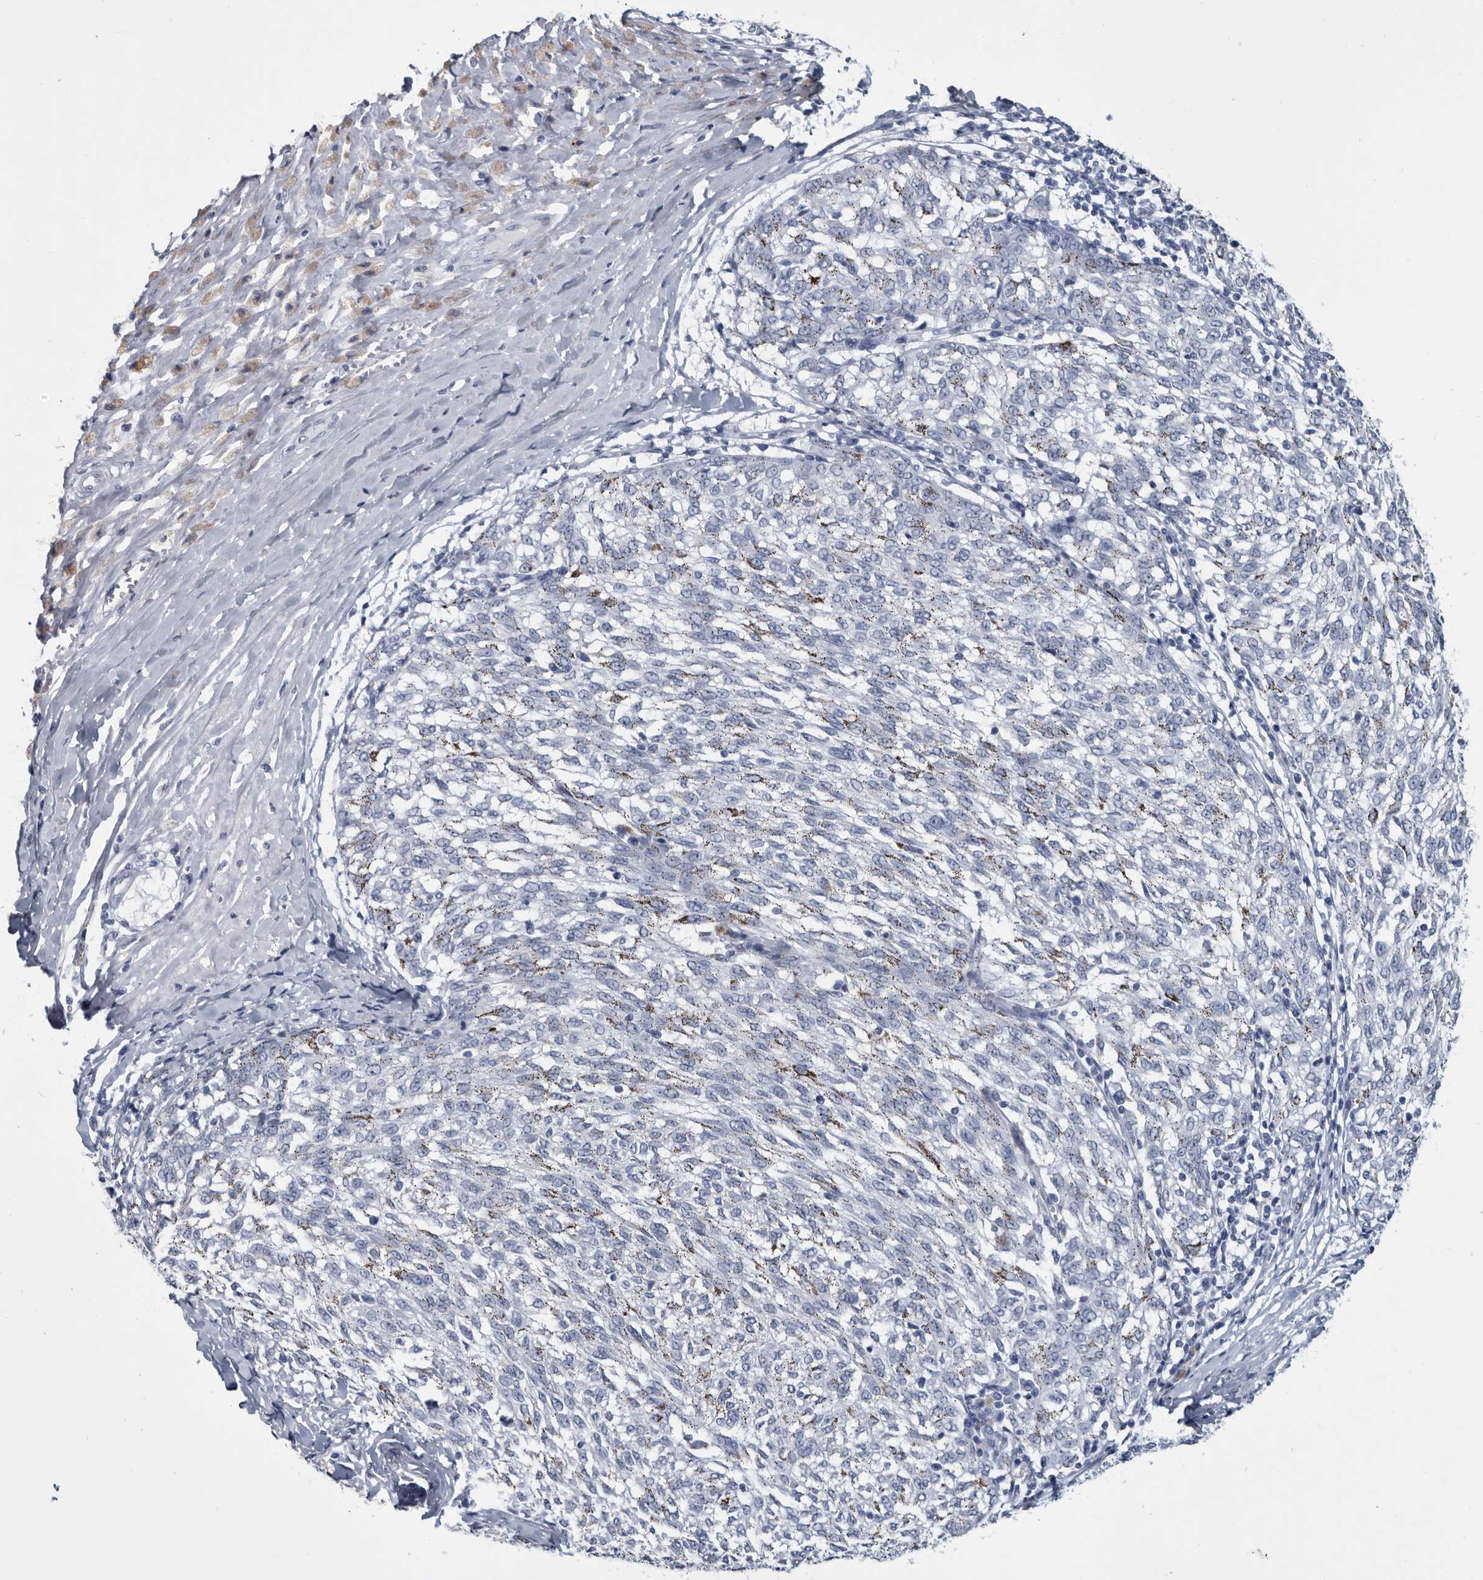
{"staining": {"intensity": "negative", "quantity": "none", "location": "none"}, "tissue": "melanoma", "cell_type": "Tumor cells", "image_type": "cancer", "snomed": [{"axis": "morphology", "description": "Malignant melanoma, NOS"}, {"axis": "topography", "description": "Skin"}], "caption": "The immunohistochemistry (IHC) image has no significant expression in tumor cells of melanoma tissue. (Stains: DAB IHC with hematoxylin counter stain, Microscopy: brightfield microscopy at high magnification).", "gene": "WRAP73", "patient": {"sex": "female", "age": 72}}